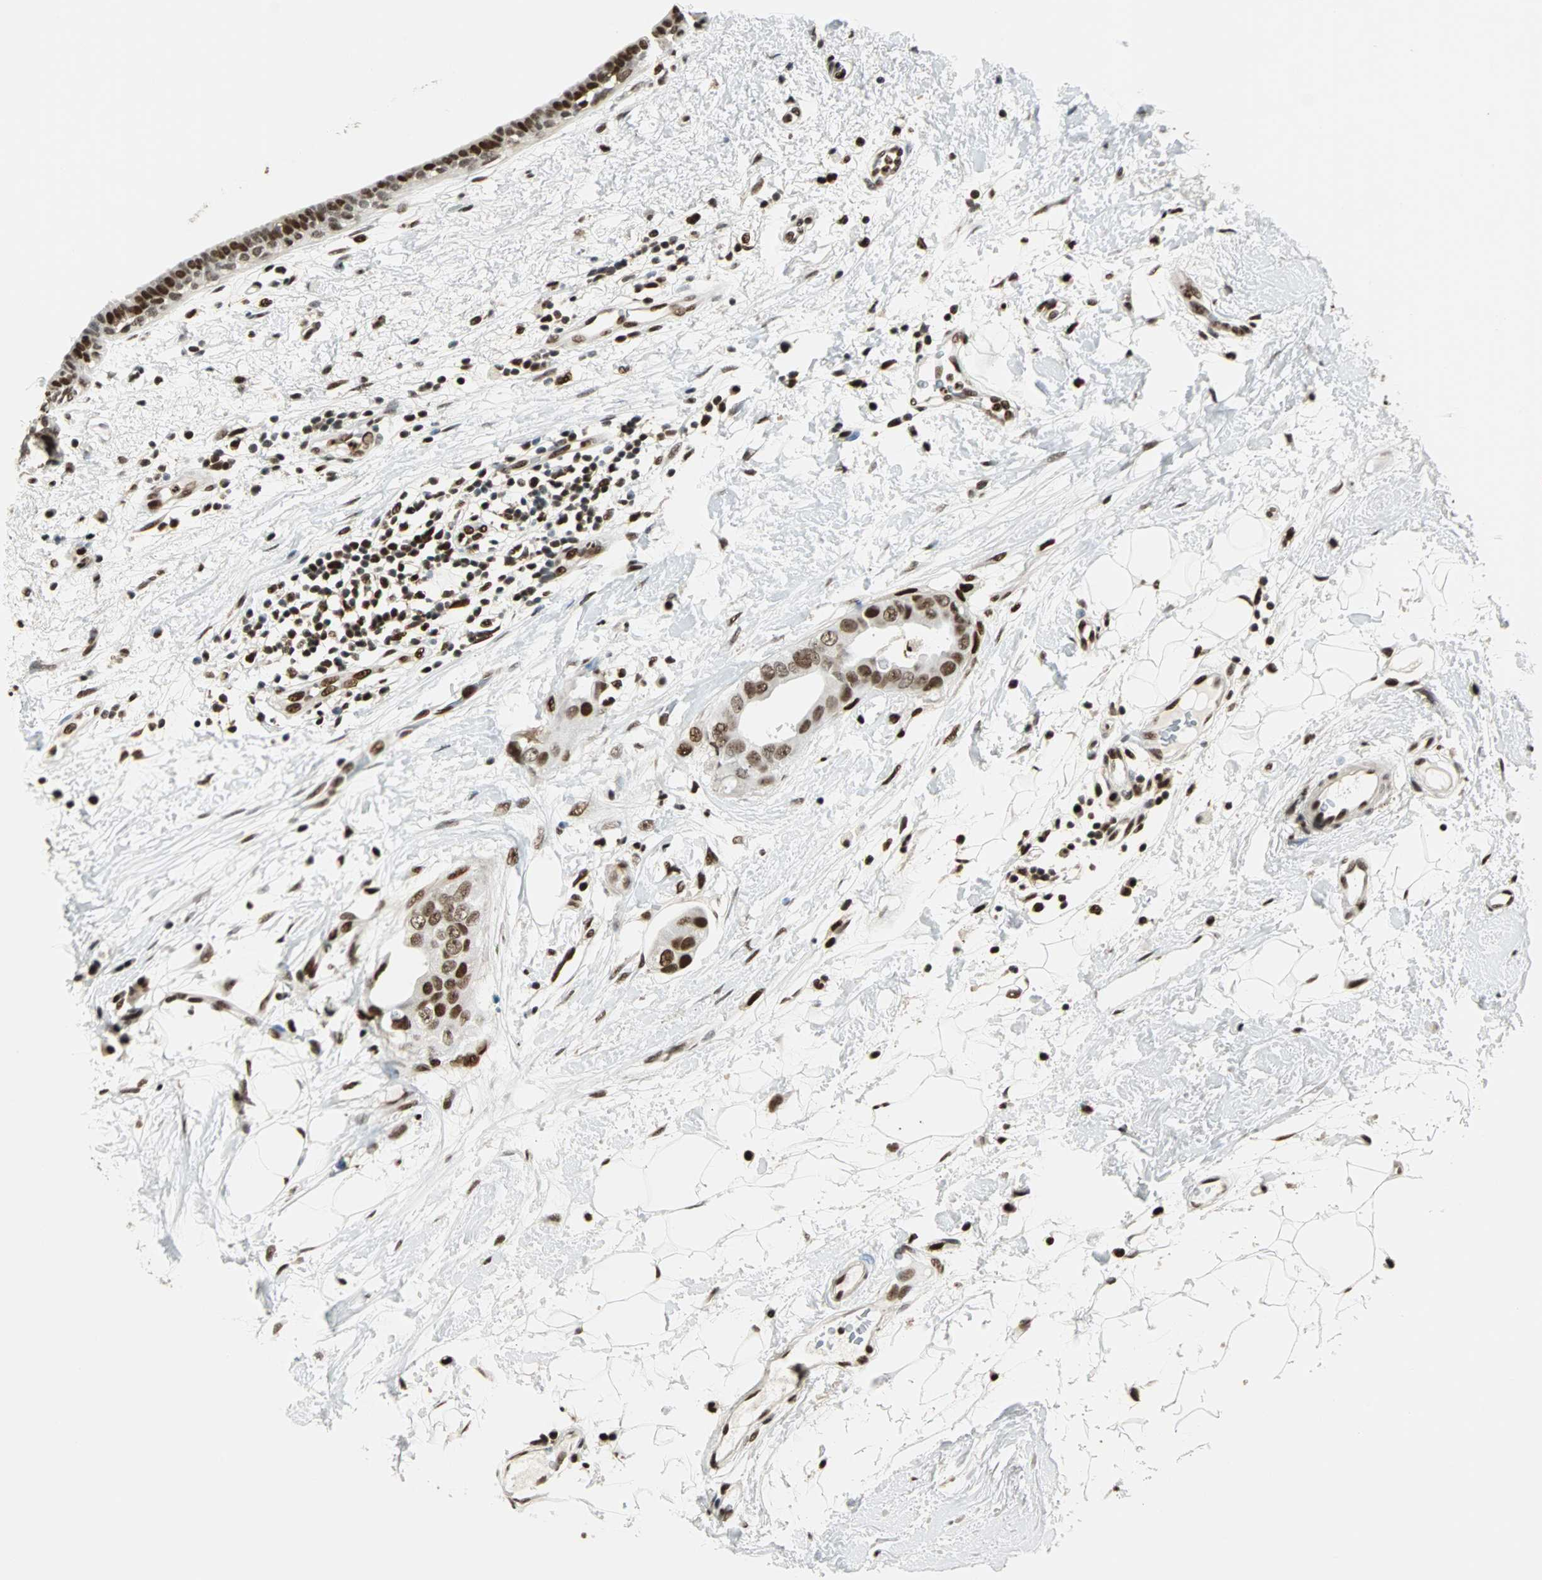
{"staining": {"intensity": "strong", "quantity": ">75%", "location": "nuclear"}, "tissue": "breast cancer", "cell_type": "Tumor cells", "image_type": "cancer", "snomed": [{"axis": "morphology", "description": "Duct carcinoma"}, {"axis": "topography", "description": "Breast"}], "caption": "Infiltrating ductal carcinoma (breast) stained with a protein marker displays strong staining in tumor cells.", "gene": "XRCC4", "patient": {"sex": "female", "age": 40}}